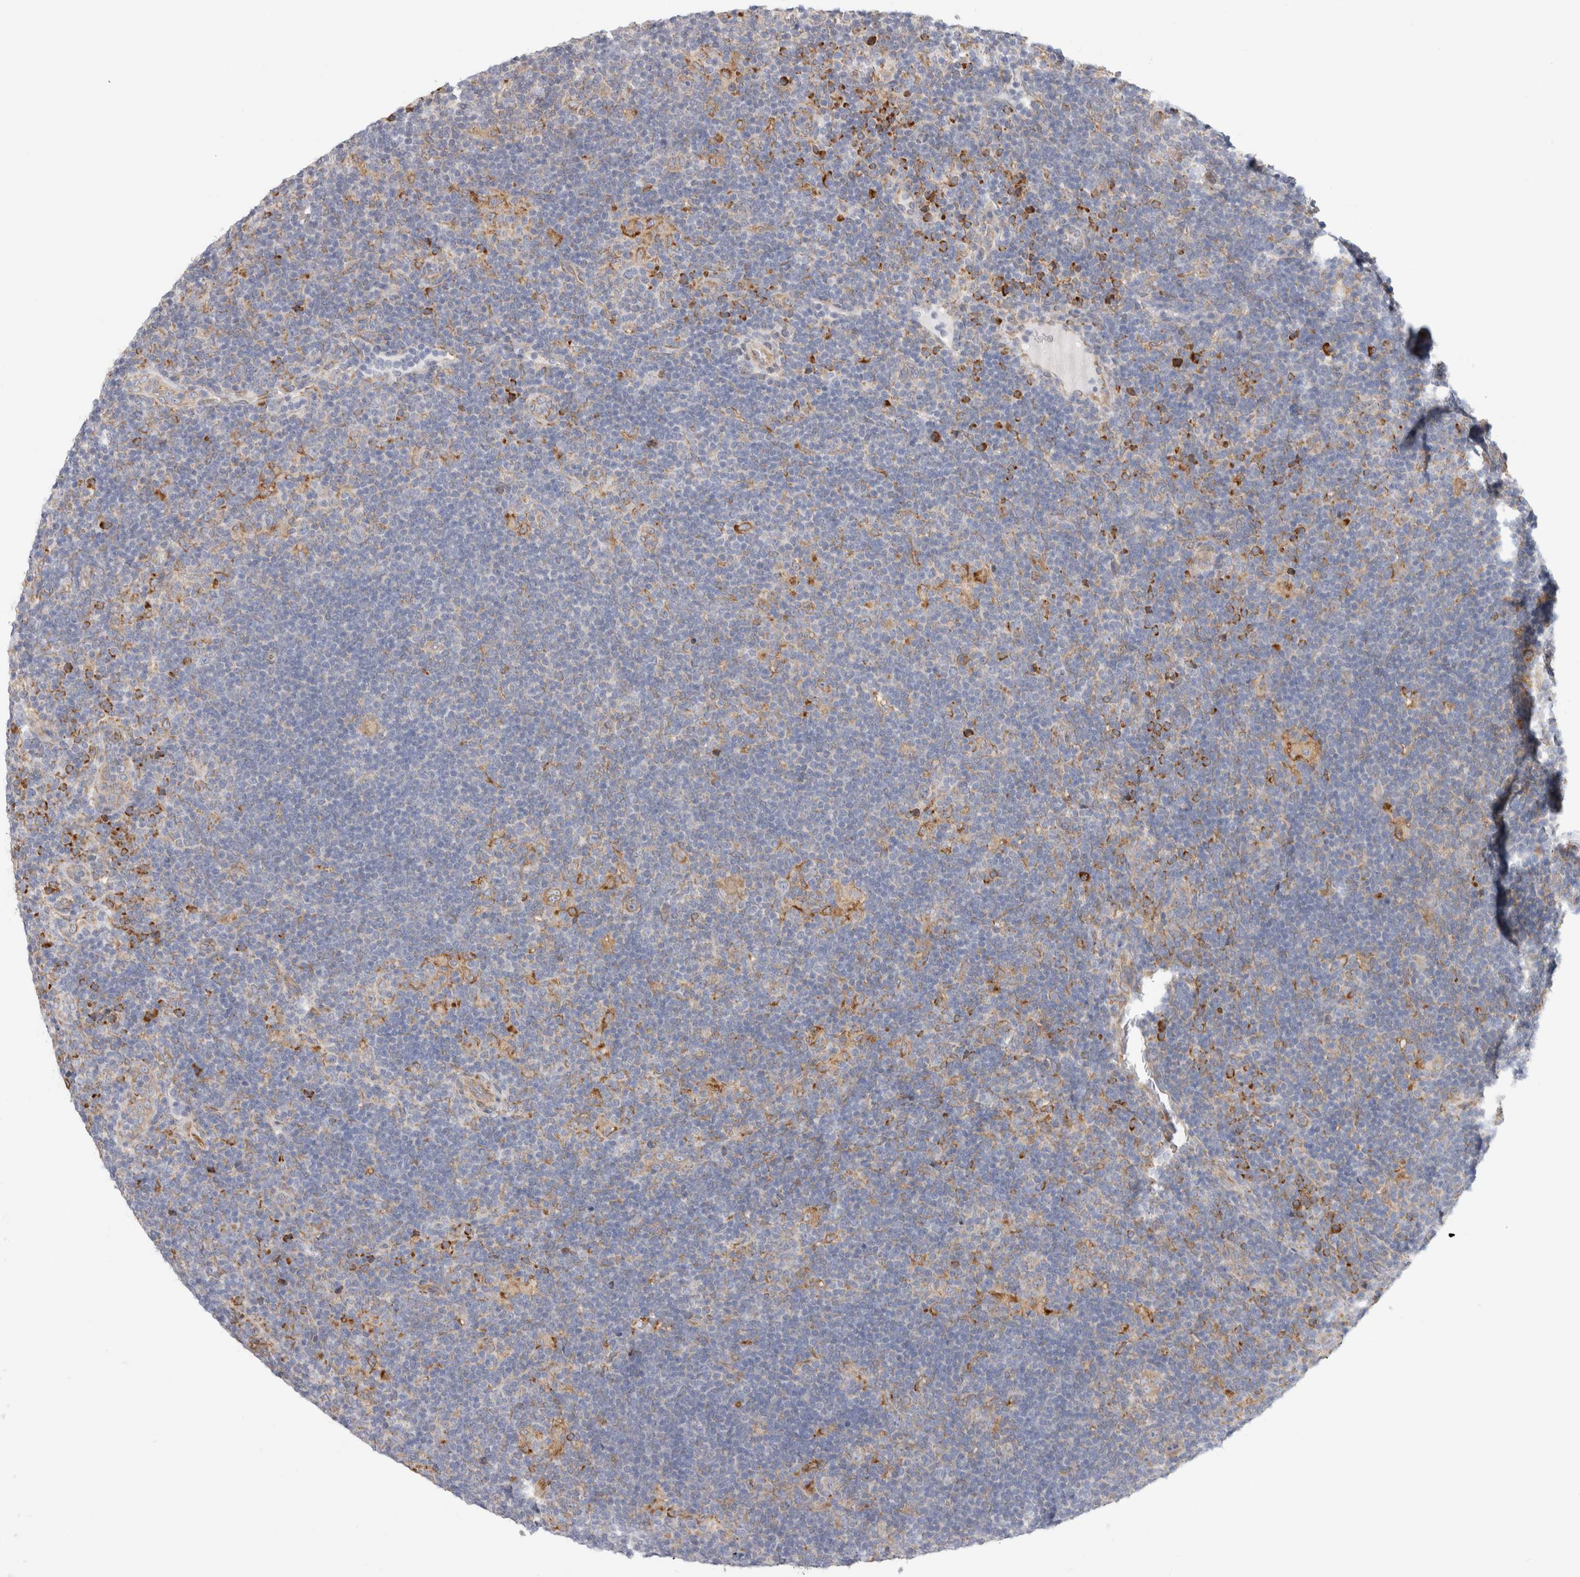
{"staining": {"intensity": "moderate", "quantity": ">75%", "location": "cytoplasmic/membranous"}, "tissue": "lymphoma", "cell_type": "Tumor cells", "image_type": "cancer", "snomed": [{"axis": "morphology", "description": "Hodgkin's disease, NOS"}, {"axis": "topography", "description": "Lymph node"}], "caption": "Moderate cytoplasmic/membranous positivity for a protein is identified in about >75% of tumor cells of lymphoma using immunohistochemistry.", "gene": "RPN2", "patient": {"sex": "female", "age": 57}}